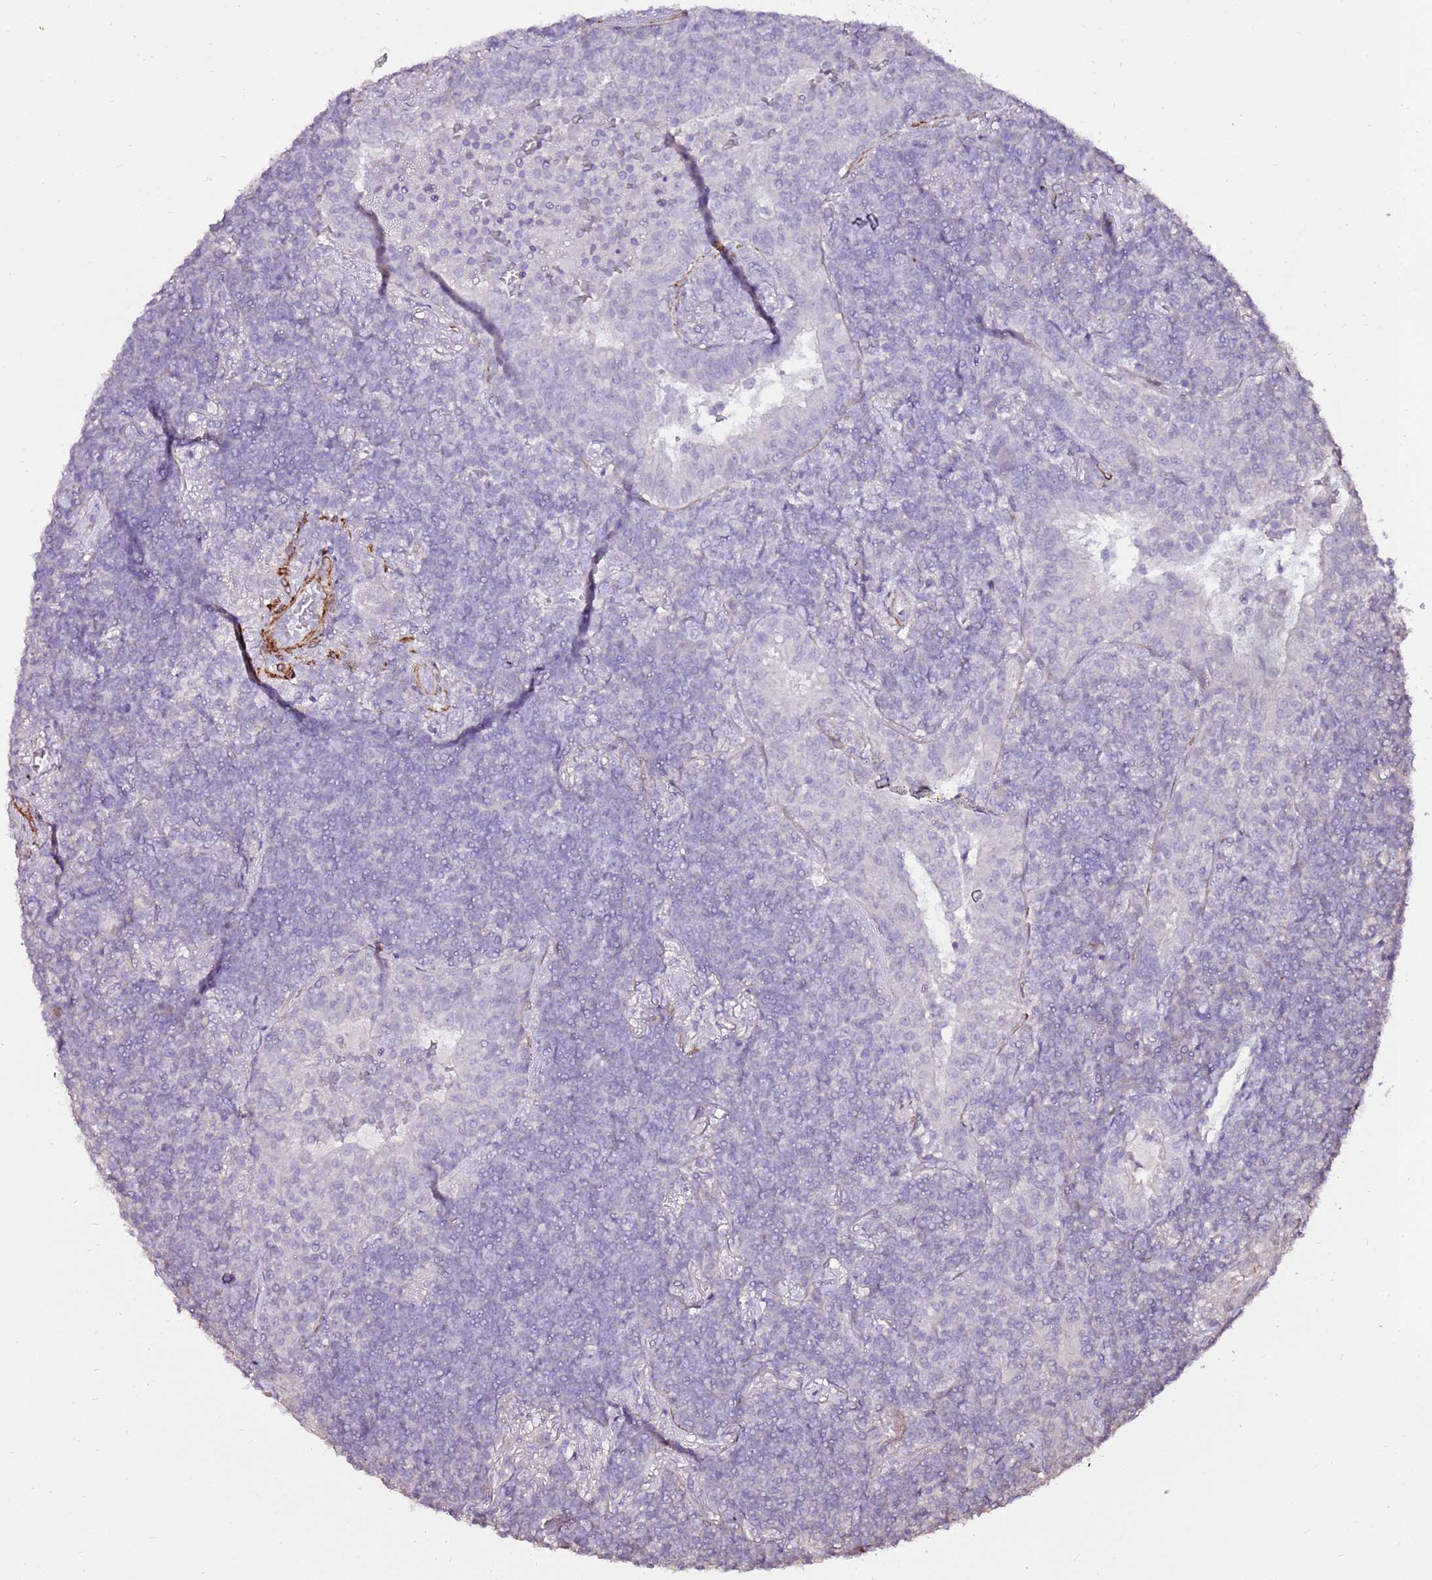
{"staining": {"intensity": "negative", "quantity": "none", "location": "none"}, "tissue": "lymphoma", "cell_type": "Tumor cells", "image_type": "cancer", "snomed": [{"axis": "morphology", "description": "Malignant lymphoma, non-Hodgkin's type, Low grade"}, {"axis": "topography", "description": "Lung"}], "caption": "Protein analysis of lymphoma exhibits no significant expression in tumor cells. The staining is performed using DAB (3,3'-diaminobenzidine) brown chromogen with nuclei counter-stained in using hematoxylin.", "gene": "ART5", "patient": {"sex": "female", "age": 71}}